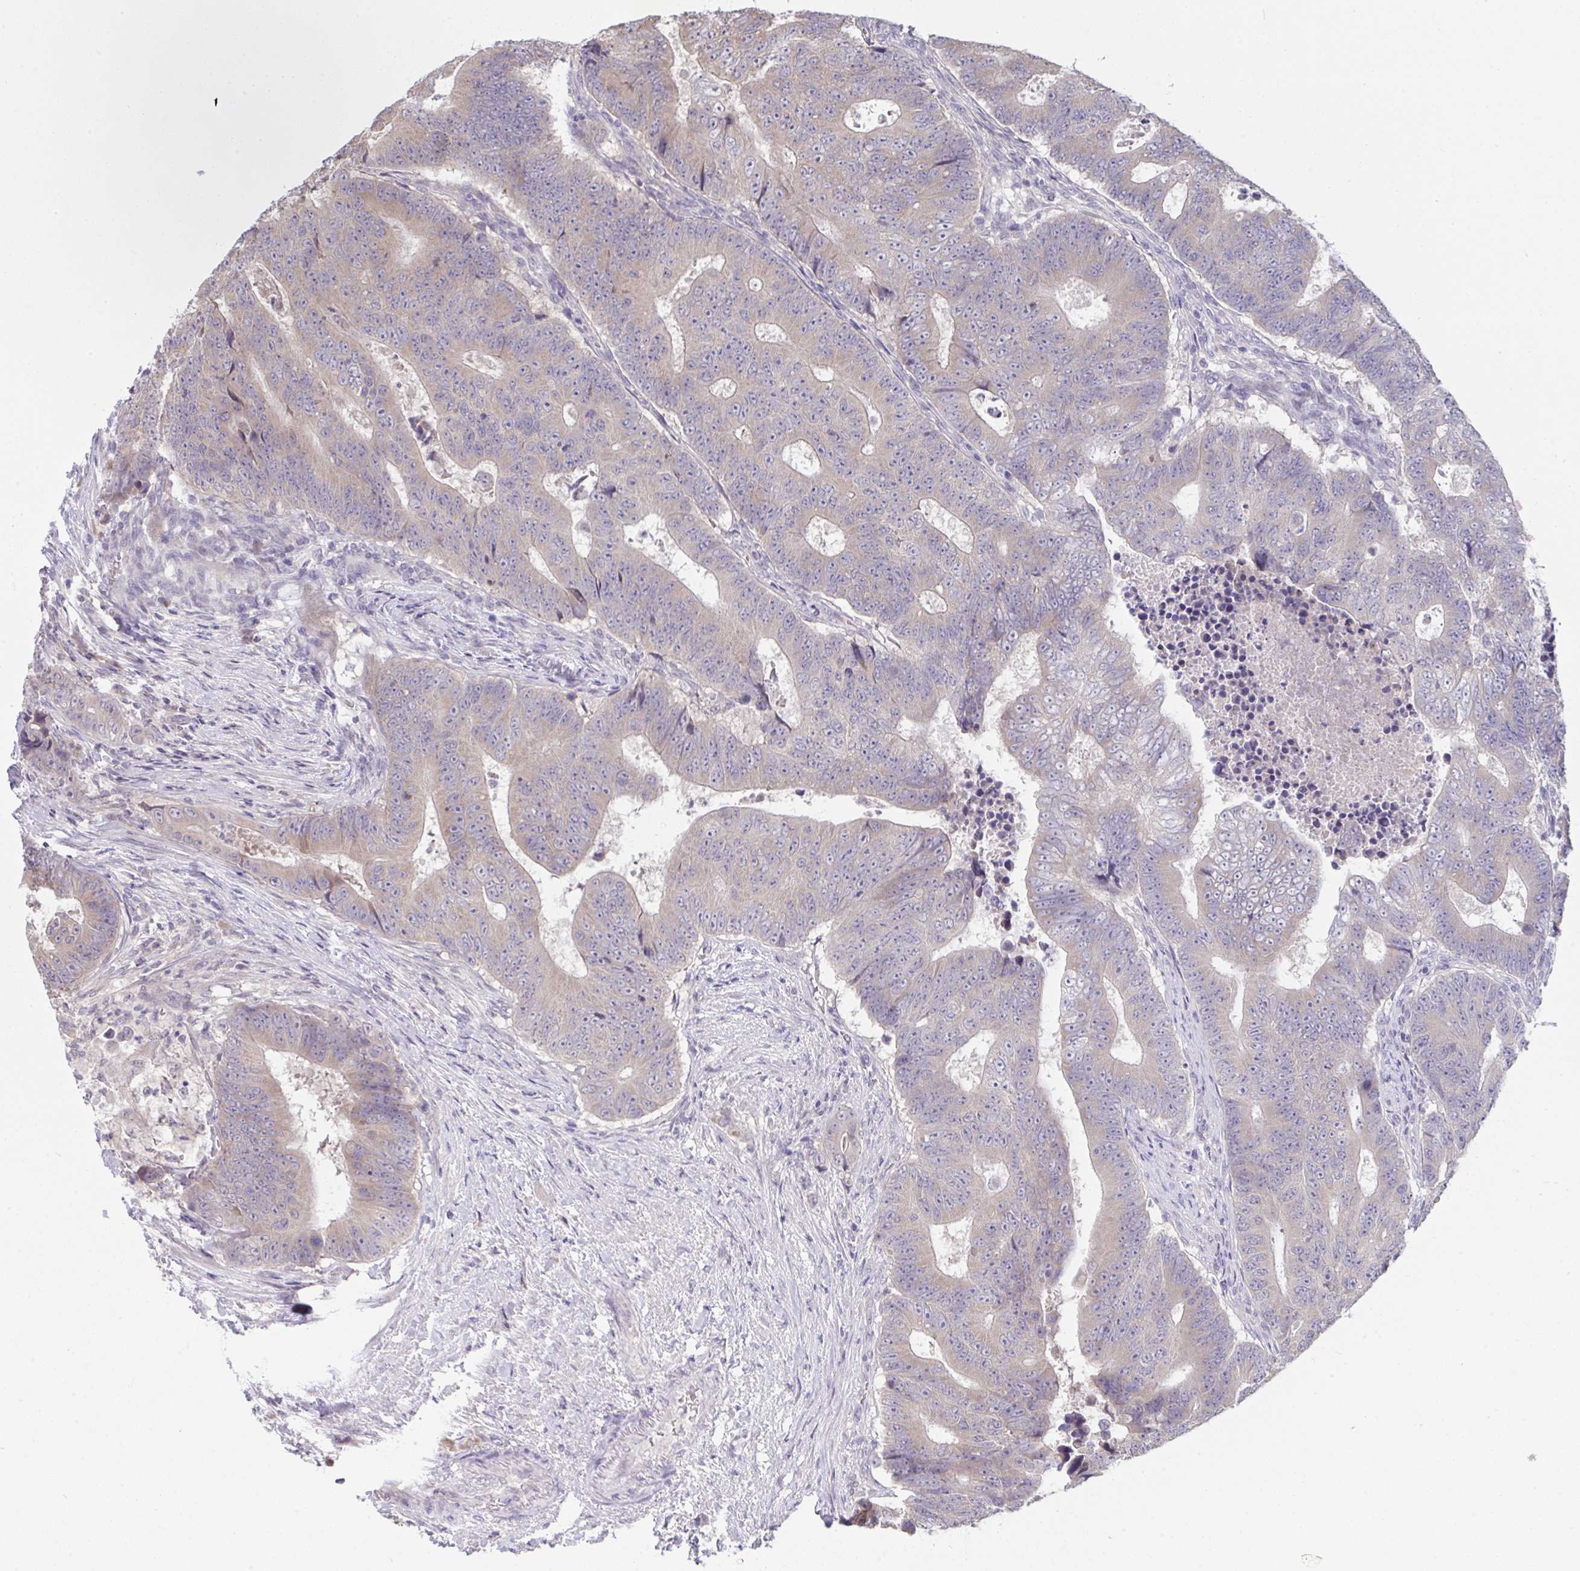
{"staining": {"intensity": "weak", "quantity": ">75%", "location": "cytoplasmic/membranous"}, "tissue": "colorectal cancer", "cell_type": "Tumor cells", "image_type": "cancer", "snomed": [{"axis": "morphology", "description": "Adenocarcinoma, NOS"}, {"axis": "topography", "description": "Colon"}], "caption": "IHC micrograph of neoplastic tissue: human colorectal adenocarcinoma stained using immunohistochemistry exhibits low levels of weak protein expression localized specifically in the cytoplasmic/membranous of tumor cells, appearing as a cytoplasmic/membranous brown color.", "gene": "TMEM41A", "patient": {"sex": "female", "age": 48}}